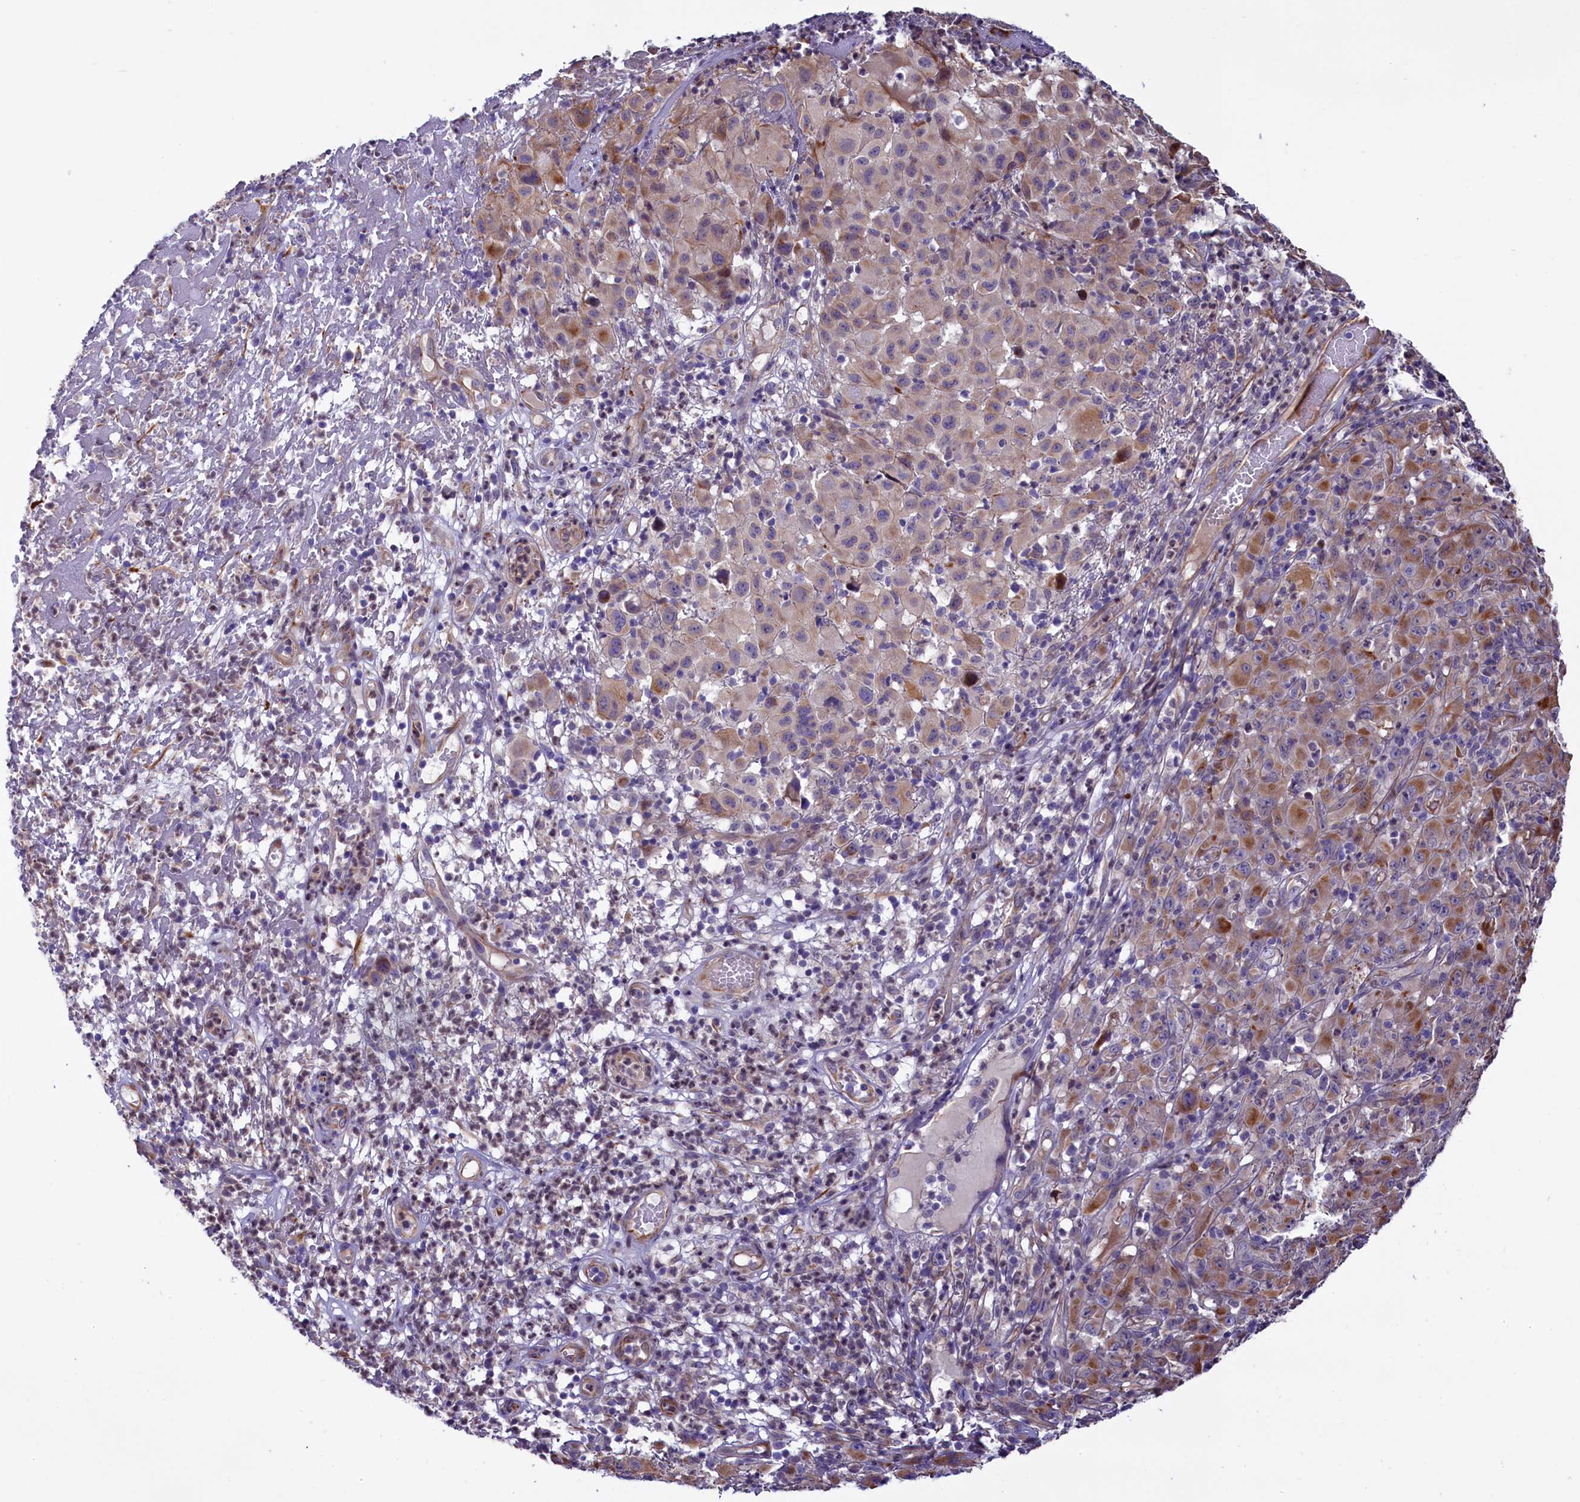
{"staining": {"intensity": "moderate", "quantity": "25%-75%", "location": "cytoplasmic/membranous"}, "tissue": "melanoma", "cell_type": "Tumor cells", "image_type": "cancer", "snomed": [{"axis": "morphology", "description": "Malignant melanoma, NOS"}, {"axis": "topography", "description": "Skin"}], "caption": "Immunohistochemical staining of human melanoma reveals medium levels of moderate cytoplasmic/membranous positivity in about 25%-75% of tumor cells.", "gene": "PDILT", "patient": {"sex": "male", "age": 73}}